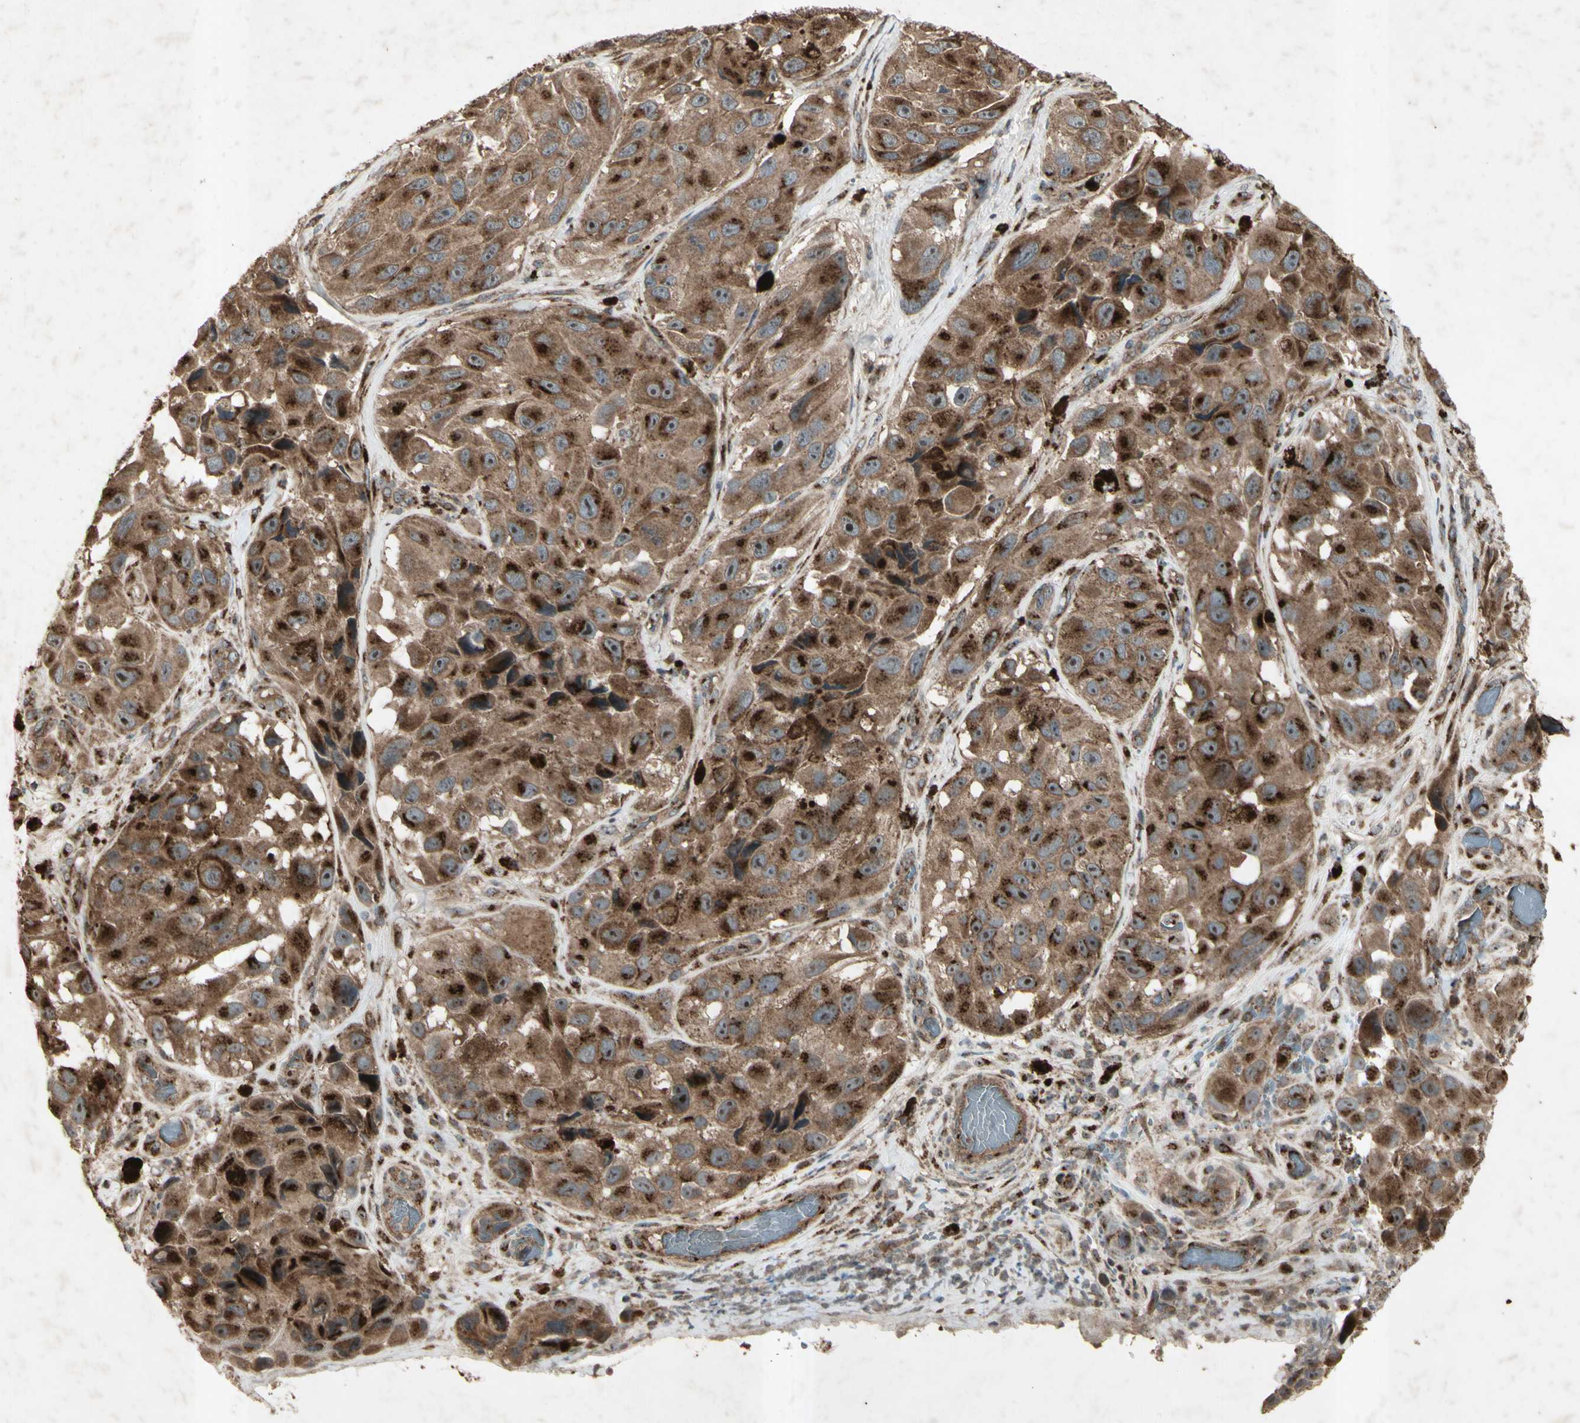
{"staining": {"intensity": "strong", "quantity": ">75%", "location": "cytoplasmic/membranous"}, "tissue": "melanoma", "cell_type": "Tumor cells", "image_type": "cancer", "snomed": [{"axis": "morphology", "description": "Malignant melanoma, NOS"}, {"axis": "topography", "description": "Skin"}], "caption": "Brown immunohistochemical staining in human melanoma reveals strong cytoplasmic/membranous positivity in approximately >75% of tumor cells. The staining is performed using DAB (3,3'-diaminobenzidine) brown chromogen to label protein expression. The nuclei are counter-stained blue using hematoxylin.", "gene": "AP1G1", "patient": {"sex": "female", "age": 73}}